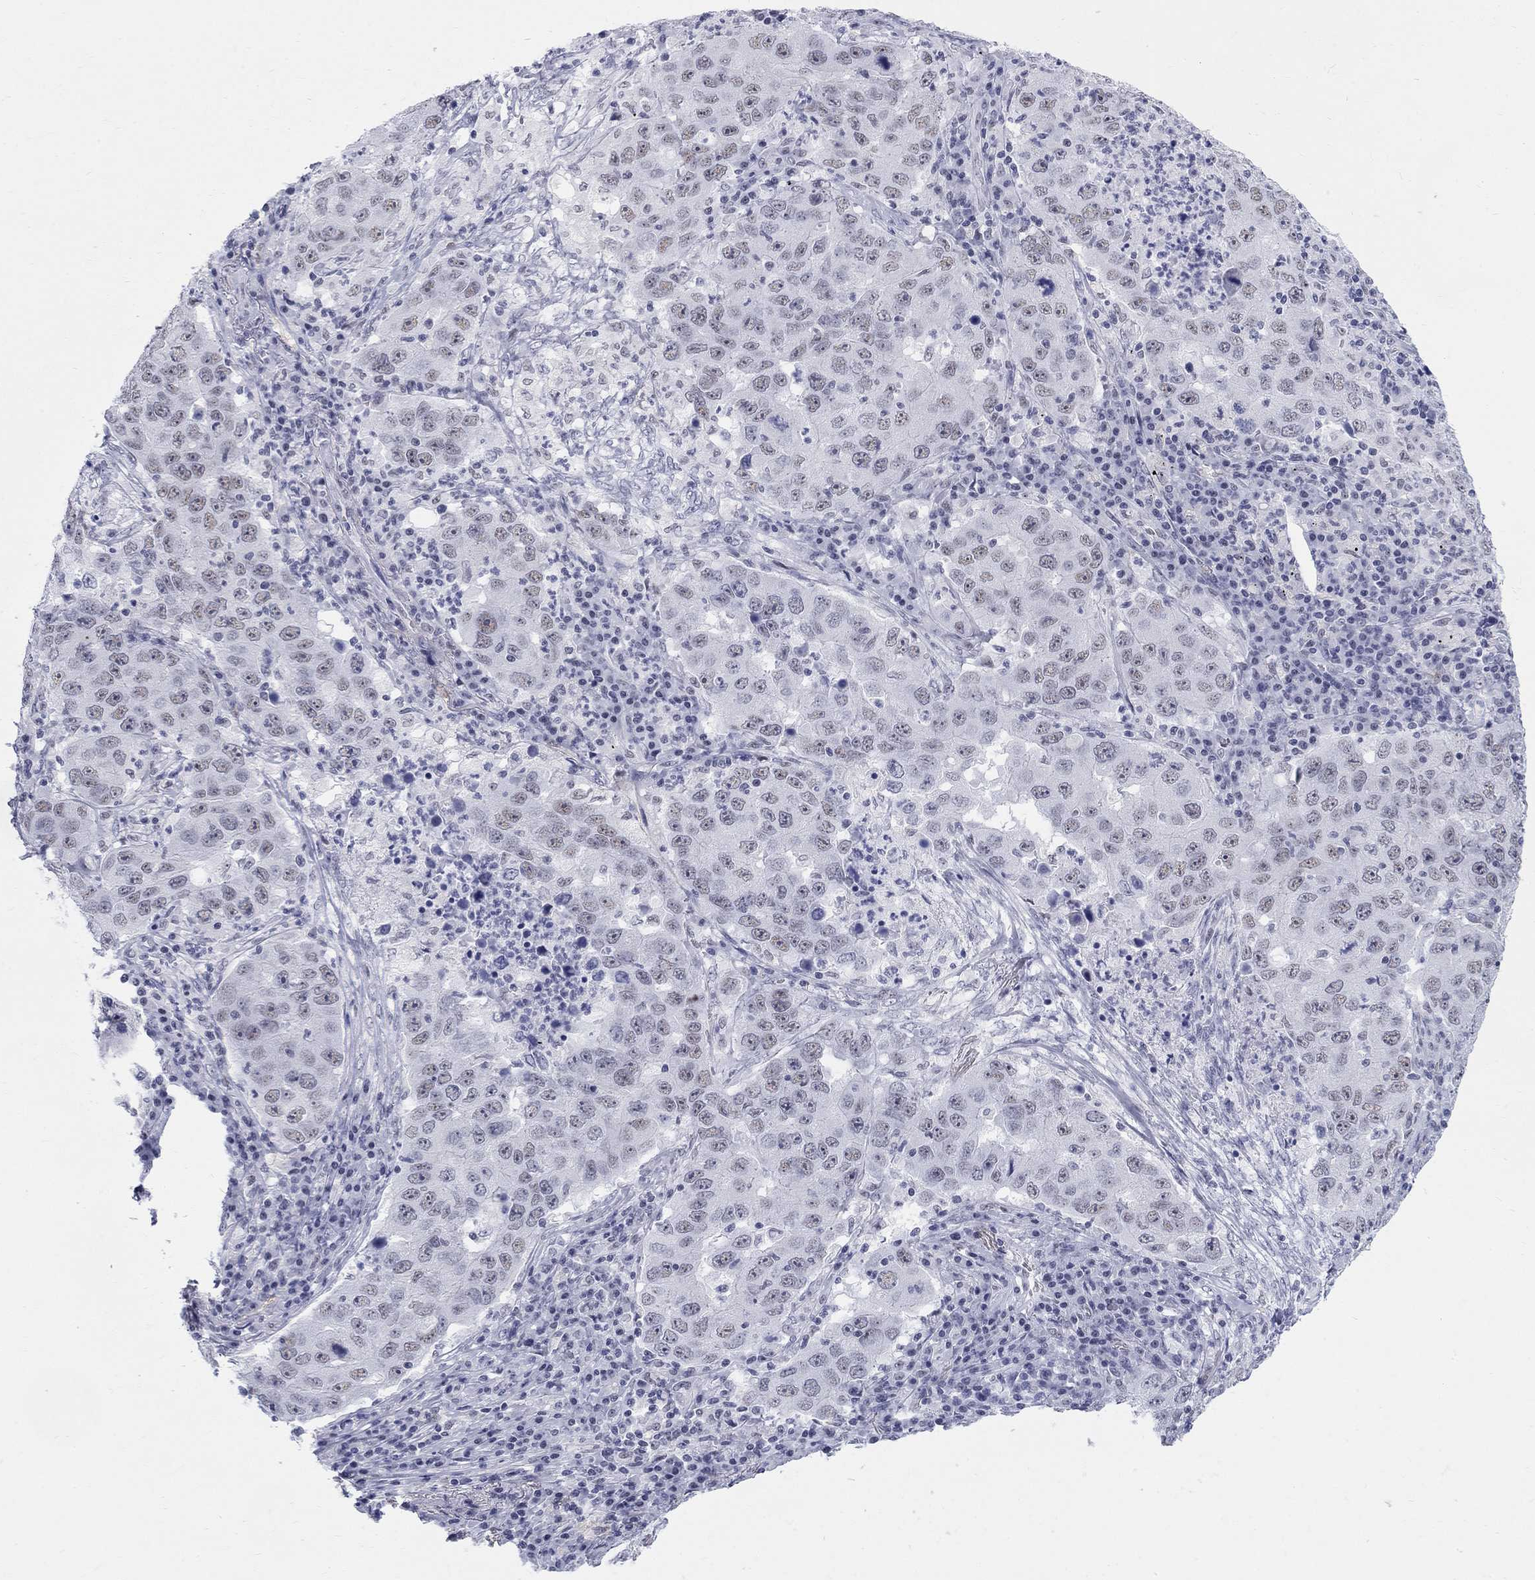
{"staining": {"intensity": "weak", "quantity": "<25%", "location": "nuclear"}, "tissue": "lung cancer", "cell_type": "Tumor cells", "image_type": "cancer", "snomed": [{"axis": "morphology", "description": "Adenocarcinoma, NOS"}, {"axis": "topography", "description": "Lung"}], "caption": "Tumor cells show no significant protein expression in adenocarcinoma (lung).", "gene": "DMTN", "patient": {"sex": "male", "age": 73}}